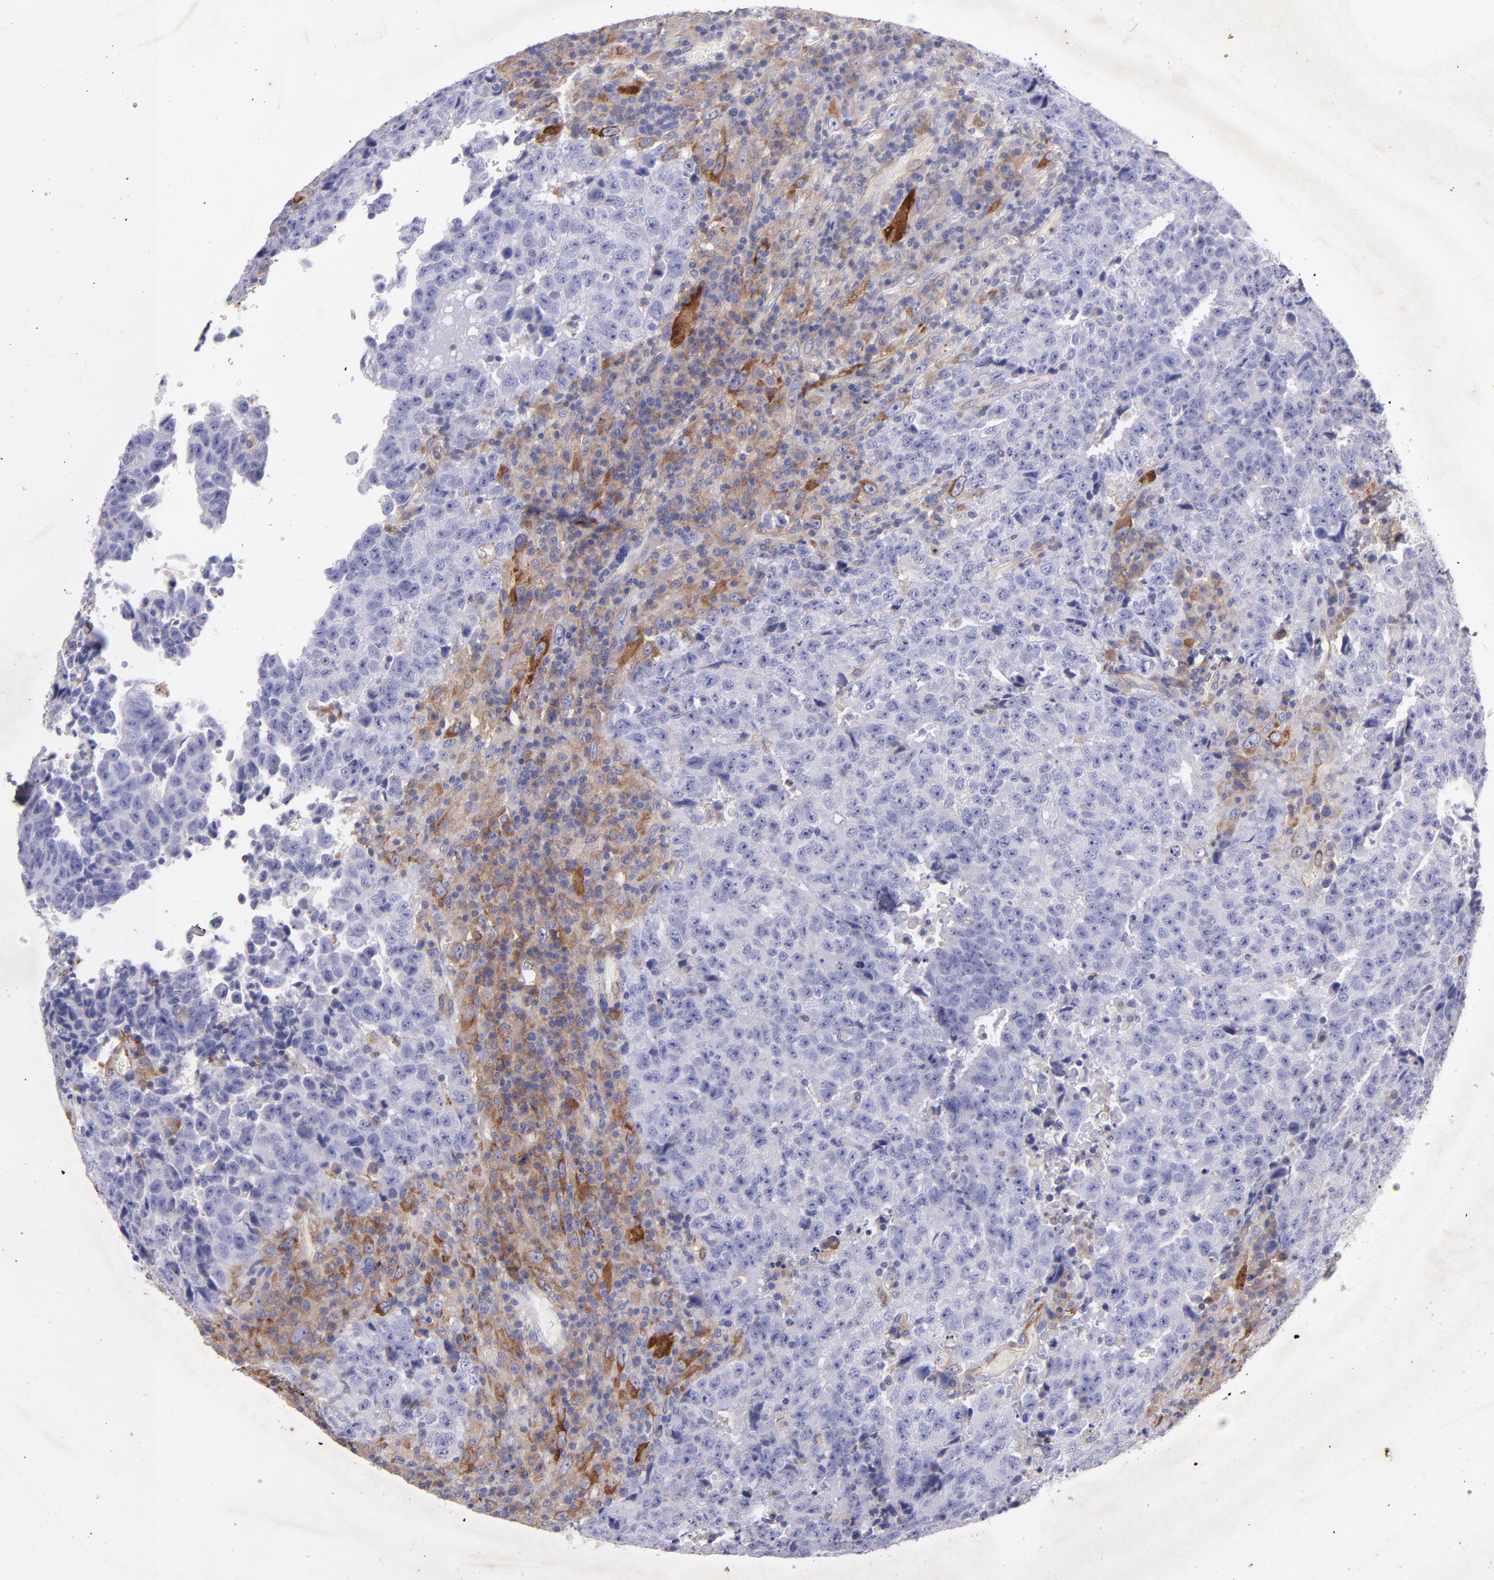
{"staining": {"intensity": "moderate", "quantity": "<25%", "location": "cytoplasmic/membranous"}, "tissue": "testis cancer", "cell_type": "Tumor cells", "image_type": "cancer", "snomed": [{"axis": "morphology", "description": "Necrosis, NOS"}, {"axis": "morphology", "description": "Carcinoma, Embryonal, NOS"}, {"axis": "topography", "description": "Testis"}], "caption": "Immunohistochemical staining of testis cancer (embryonal carcinoma) demonstrates moderate cytoplasmic/membranous protein expression in approximately <25% of tumor cells. (brown staining indicates protein expression, while blue staining denotes nuclei).", "gene": "RET", "patient": {"sex": "male", "age": 19}}